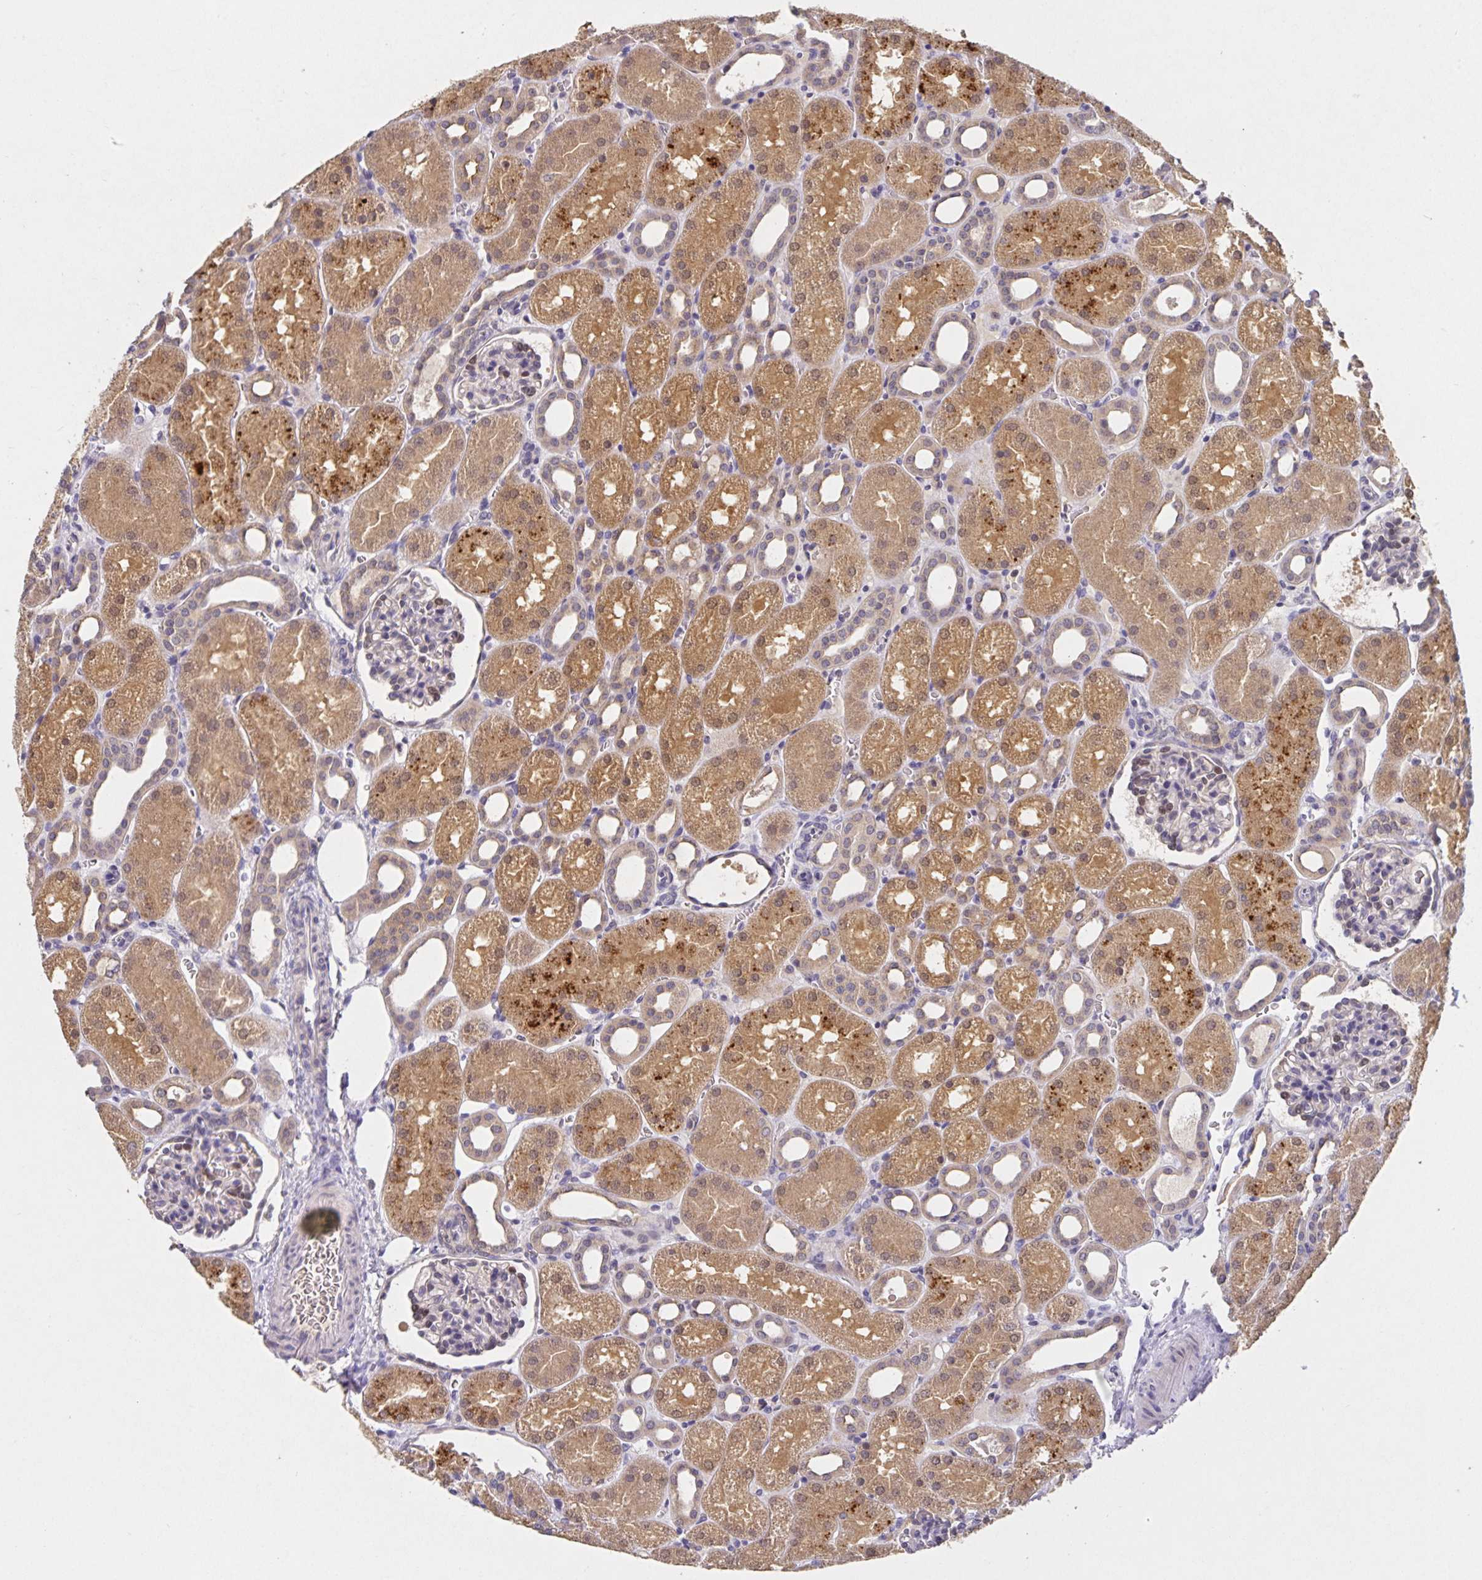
{"staining": {"intensity": "negative", "quantity": "none", "location": "none"}, "tissue": "kidney", "cell_type": "Cells in glomeruli", "image_type": "normal", "snomed": [{"axis": "morphology", "description": "Normal tissue, NOS"}, {"axis": "topography", "description": "Kidney"}], "caption": "Immunohistochemical staining of unremarkable human kidney displays no significant expression in cells in glomeruli. (DAB immunohistochemistry (IHC) with hematoxylin counter stain).", "gene": "HEPN1", "patient": {"sex": "male", "age": 2}}